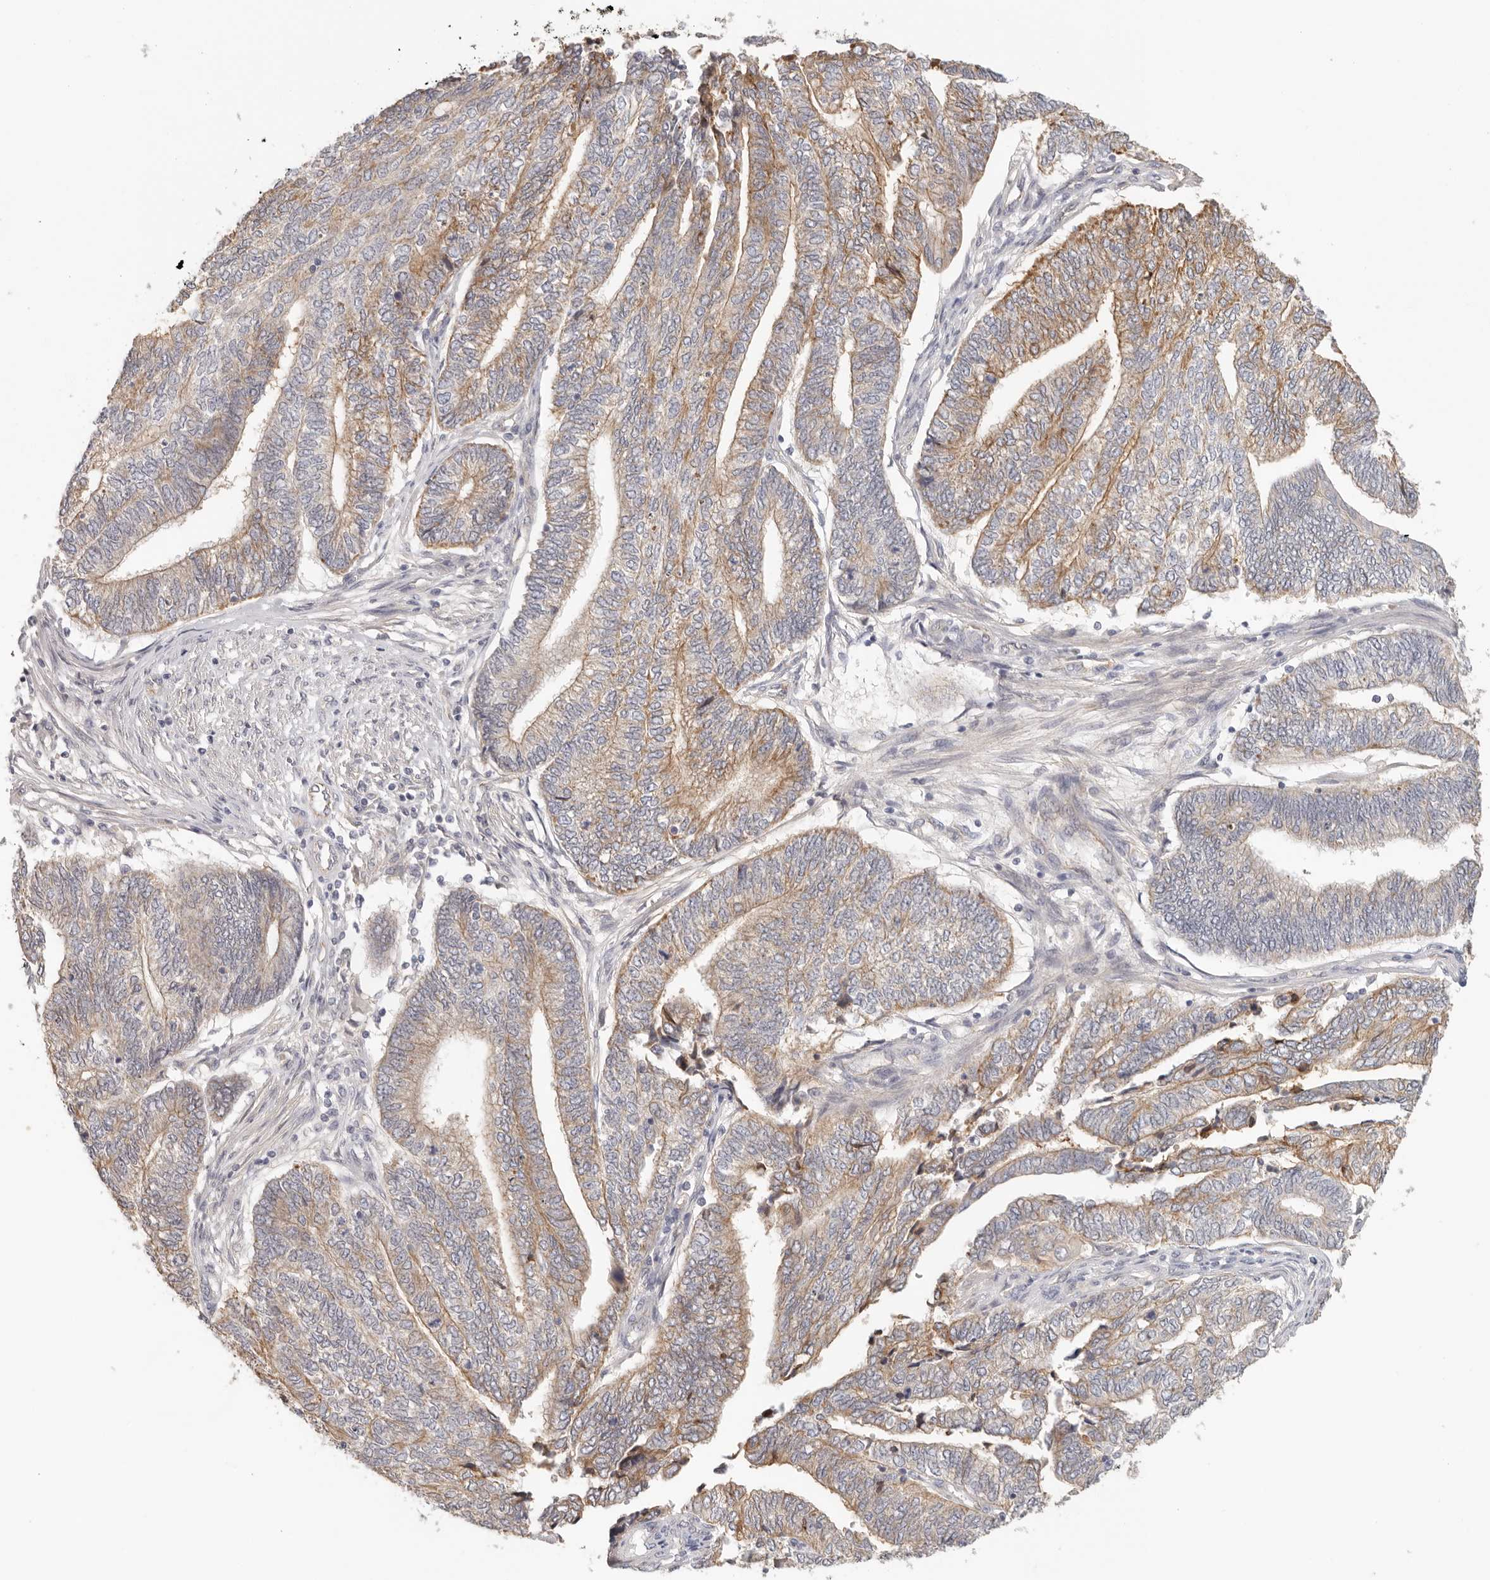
{"staining": {"intensity": "moderate", "quantity": "25%-75%", "location": "cytoplasmic/membranous"}, "tissue": "endometrial cancer", "cell_type": "Tumor cells", "image_type": "cancer", "snomed": [{"axis": "morphology", "description": "Adenocarcinoma, NOS"}, {"axis": "topography", "description": "Uterus"}, {"axis": "topography", "description": "Endometrium"}], "caption": "Immunohistochemical staining of human endometrial cancer (adenocarcinoma) exhibits medium levels of moderate cytoplasmic/membranous expression in about 25%-75% of tumor cells.", "gene": "ANXA9", "patient": {"sex": "female", "age": 70}}